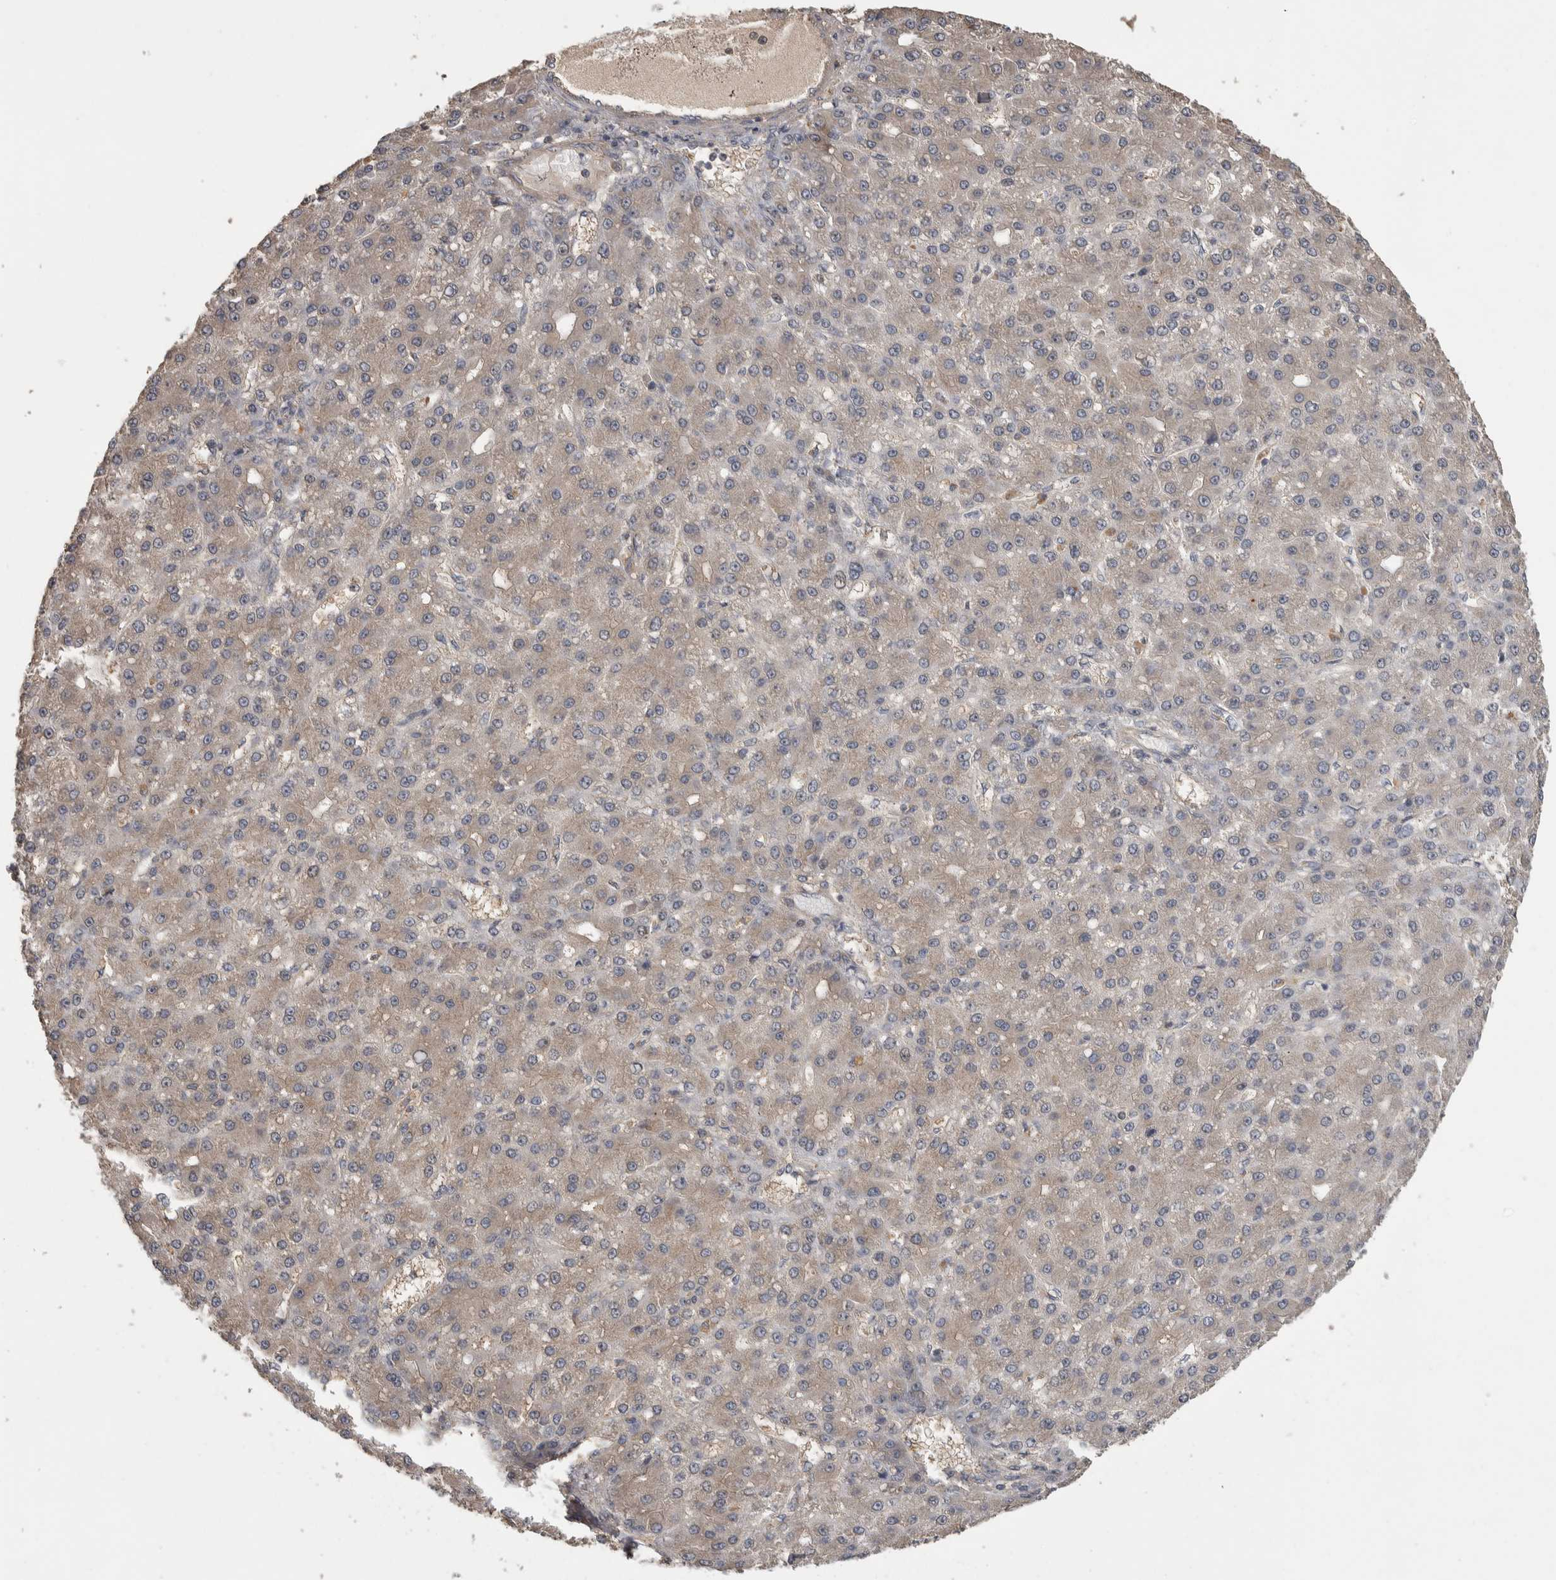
{"staining": {"intensity": "weak", "quantity": "25%-75%", "location": "cytoplasmic/membranous"}, "tissue": "liver cancer", "cell_type": "Tumor cells", "image_type": "cancer", "snomed": [{"axis": "morphology", "description": "Carcinoma, Hepatocellular, NOS"}, {"axis": "topography", "description": "Liver"}], "caption": "A brown stain labels weak cytoplasmic/membranous staining of a protein in human hepatocellular carcinoma (liver) tumor cells.", "gene": "IFRD1", "patient": {"sex": "male", "age": 67}}